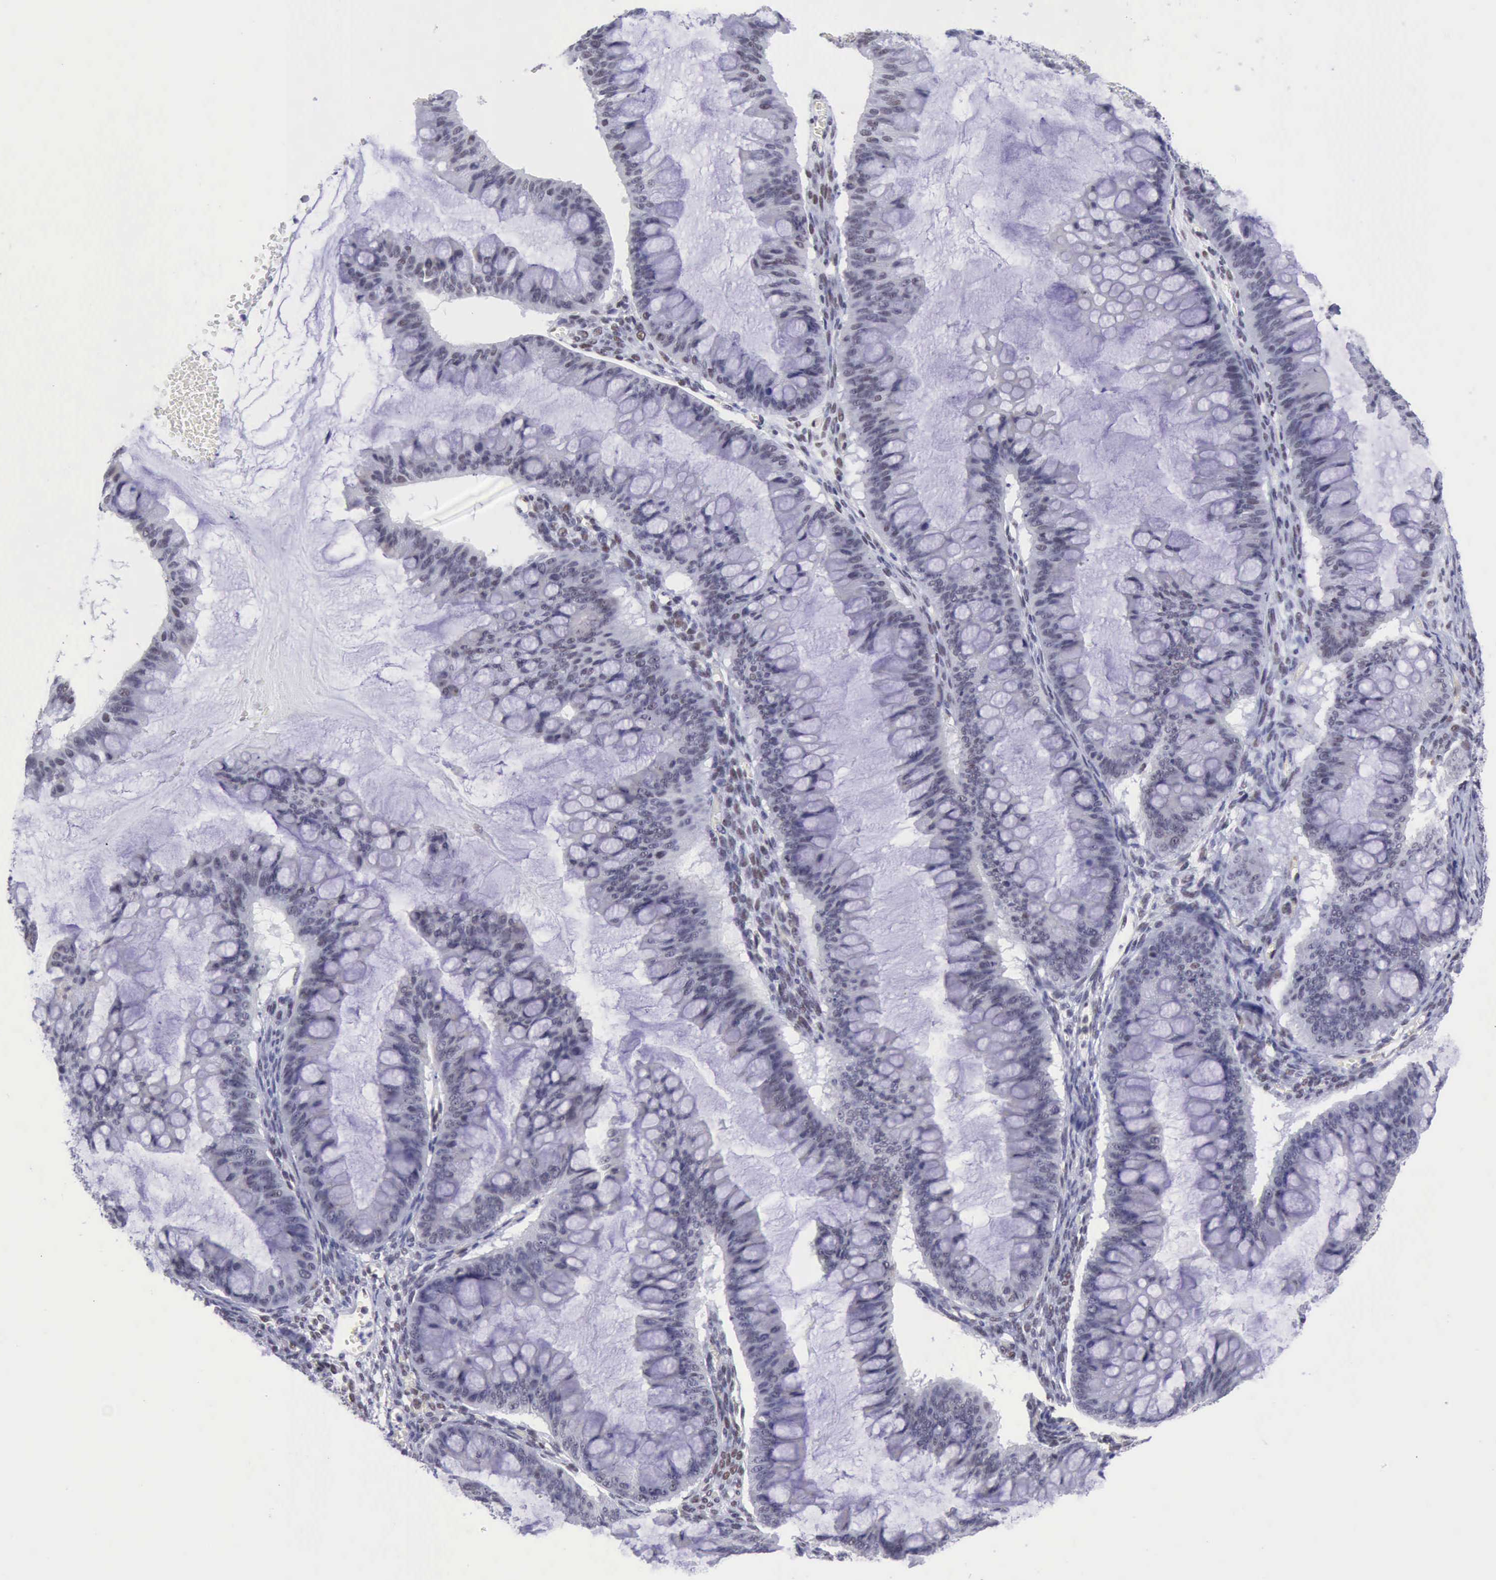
{"staining": {"intensity": "negative", "quantity": "none", "location": "none"}, "tissue": "ovarian cancer", "cell_type": "Tumor cells", "image_type": "cancer", "snomed": [{"axis": "morphology", "description": "Cystadenocarcinoma, mucinous, NOS"}, {"axis": "topography", "description": "Ovary"}], "caption": "Tumor cells are negative for protein expression in human ovarian cancer.", "gene": "ERCC4", "patient": {"sex": "female", "age": 73}}